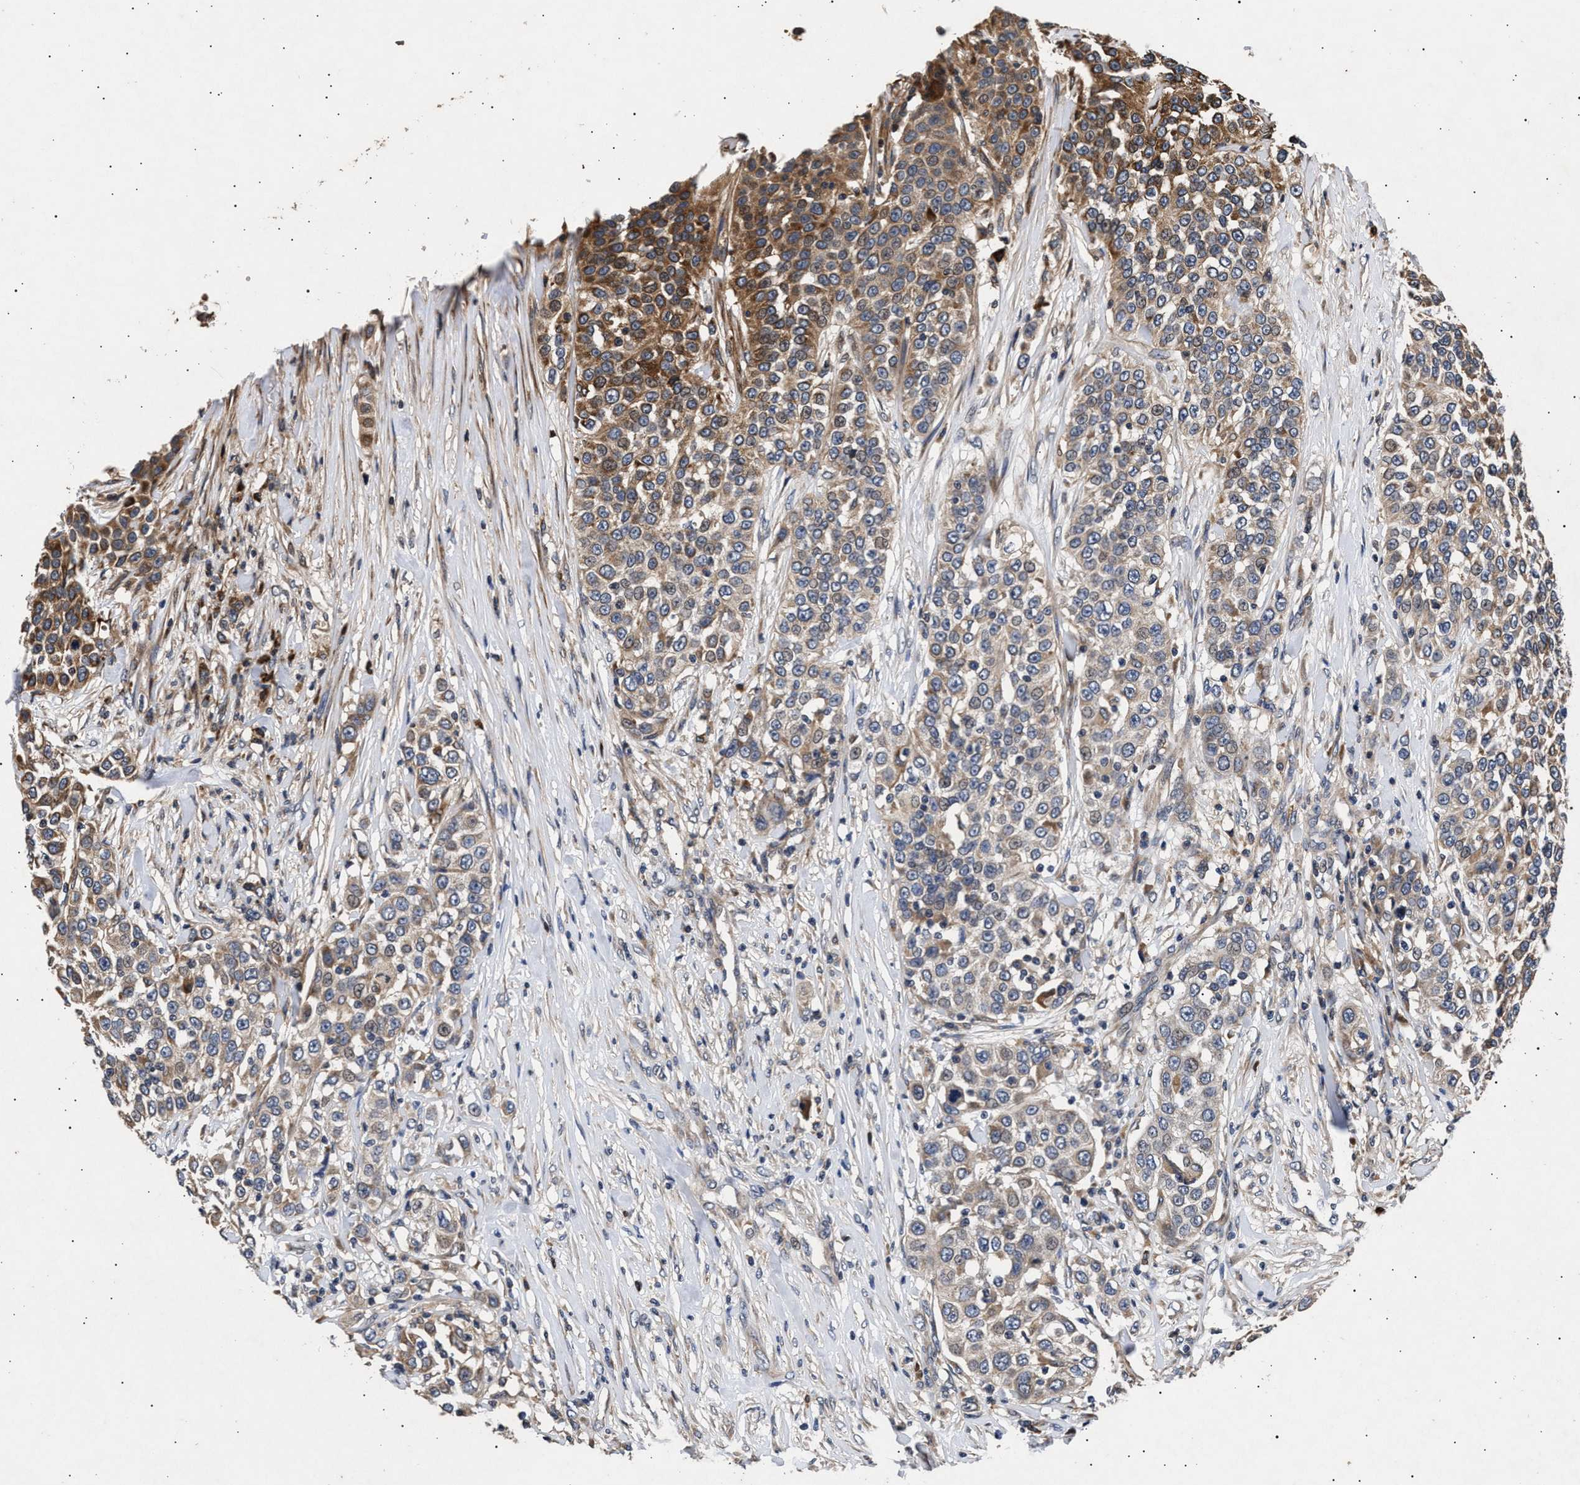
{"staining": {"intensity": "moderate", "quantity": "25%-75%", "location": "cytoplasmic/membranous"}, "tissue": "urothelial cancer", "cell_type": "Tumor cells", "image_type": "cancer", "snomed": [{"axis": "morphology", "description": "Urothelial carcinoma, High grade"}, {"axis": "topography", "description": "Urinary bladder"}], "caption": "The micrograph shows staining of urothelial carcinoma (high-grade), revealing moderate cytoplasmic/membranous protein positivity (brown color) within tumor cells. Using DAB (3,3'-diaminobenzidine) (brown) and hematoxylin (blue) stains, captured at high magnification using brightfield microscopy.", "gene": "ITGB5", "patient": {"sex": "female", "age": 80}}